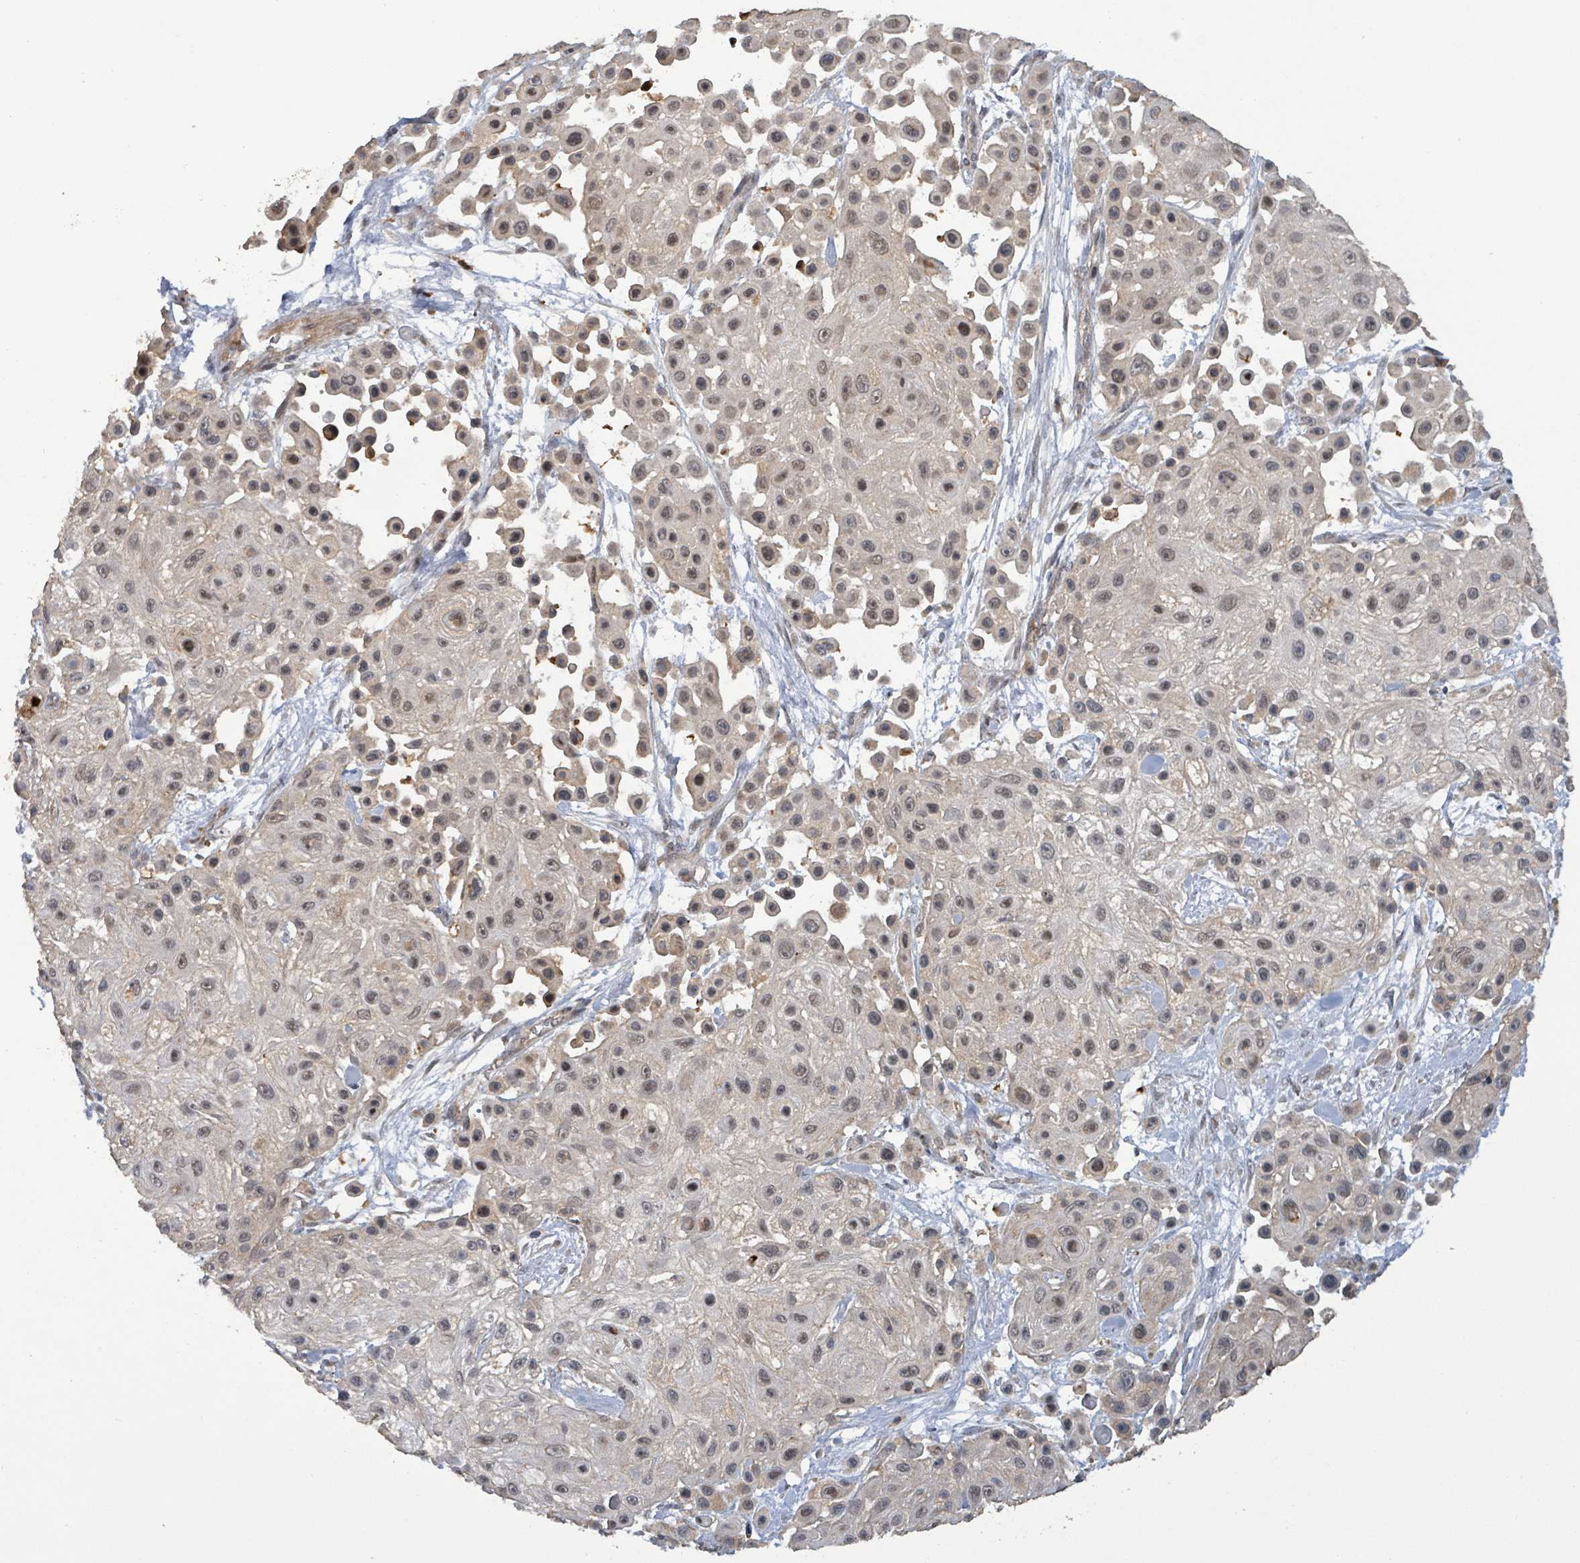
{"staining": {"intensity": "weak", "quantity": "25%-75%", "location": "nuclear"}, "tissue": "skin cancer", "cell_type": "Tumor cells", "image_type": "cancer", "snomed": [{"axis": "morphology", "description": "Squamous cell carcinoma, NOS"}, {"axis": "topography", "description": "Skin"}], "caption": "Immunohistochemical staining of skin cancer (squamous cell carcinoma) displays weak nuclear protein expression in about 25%-75% of tumor cells.", "gene": "COQ6", "patient": {"sex": "male", "age": 67}}